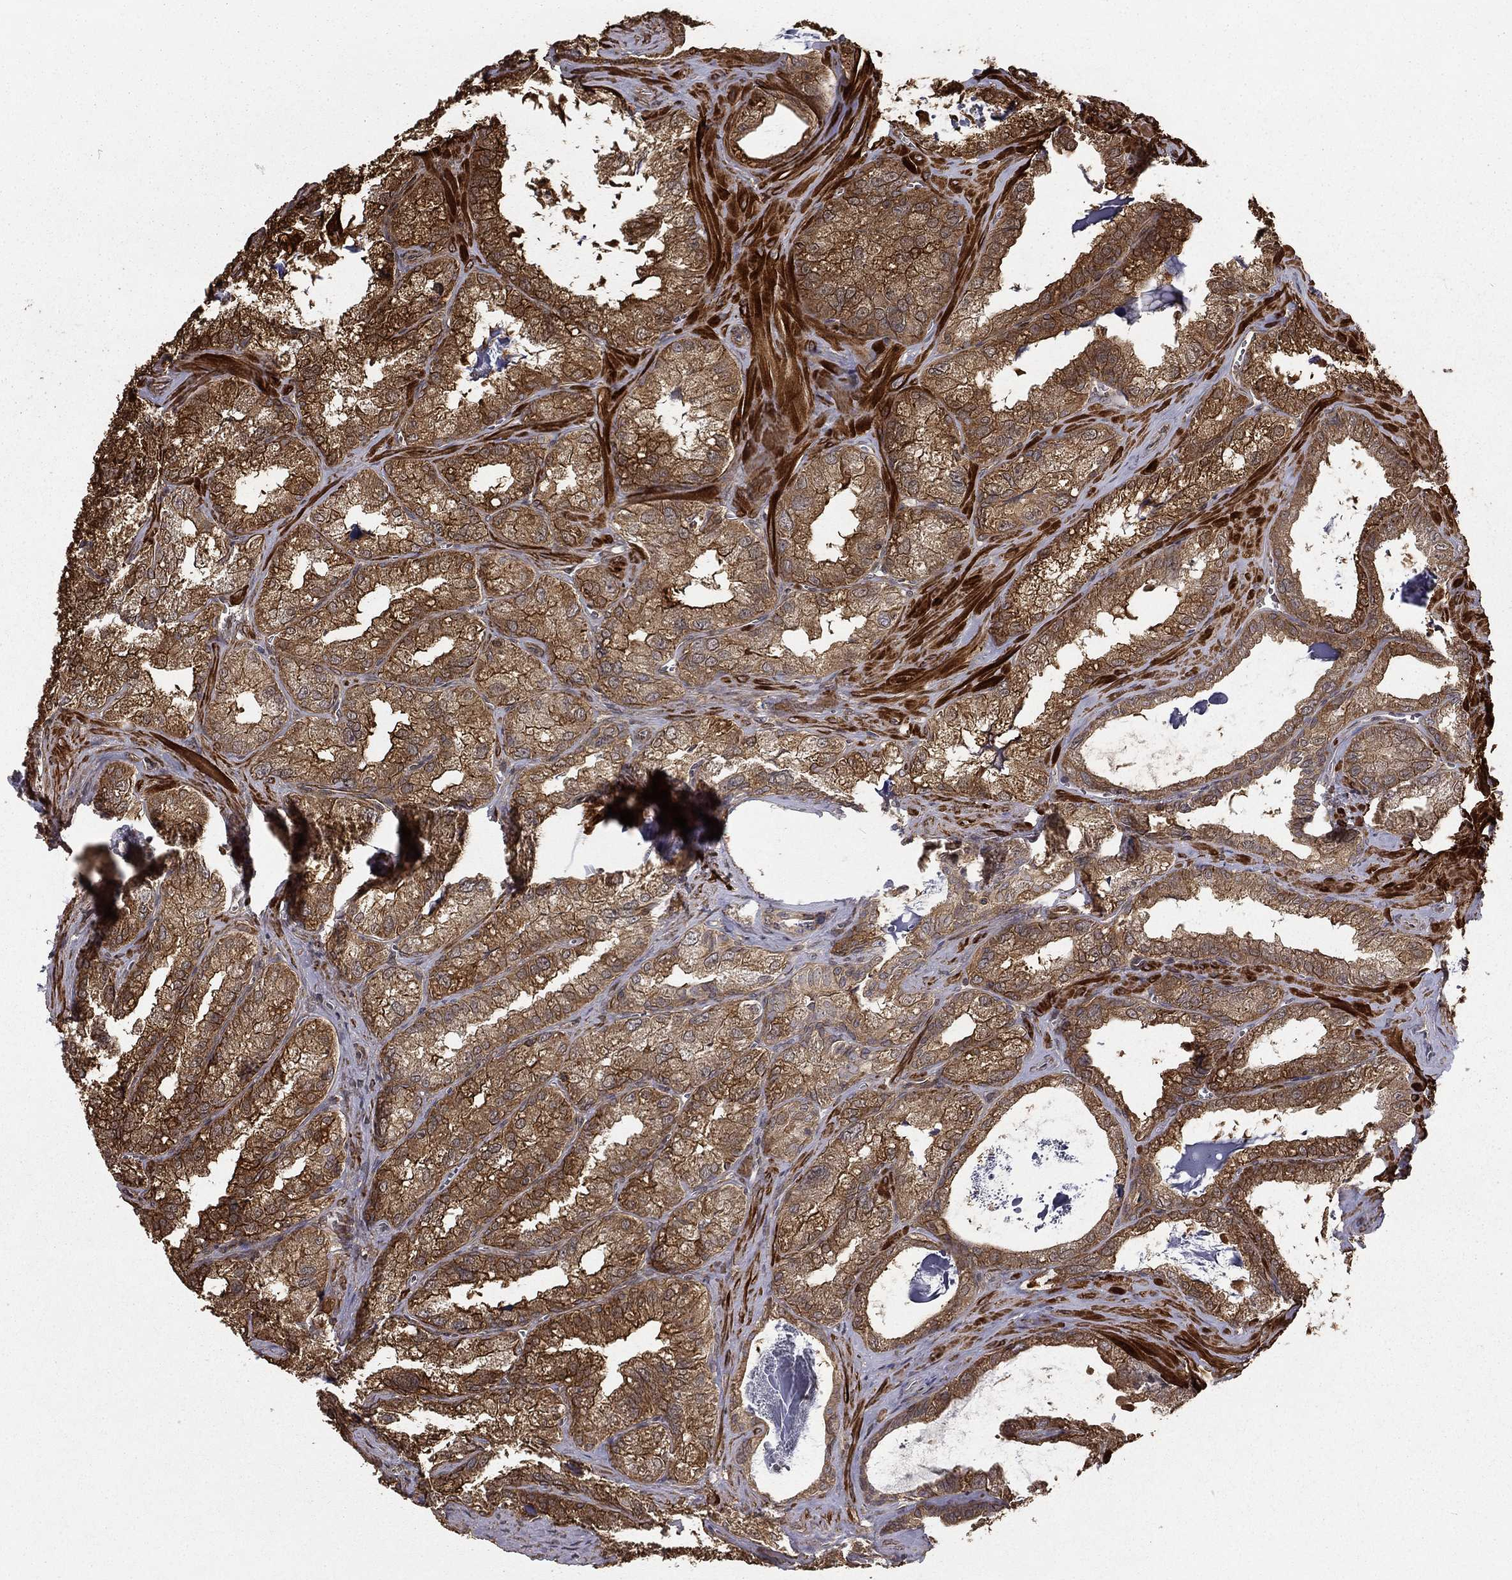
{"staining": {"intensity": "moderate", "quantity": ">75%", "location": "cytoplasmic/membranous"}, "tissue": "seminal vesicle", "cell_type": "Glandular cells", "image_type": "normal", "snomed": [{"axis": "morphology", "description": "Normal tissue, NOS"}, {"axis": "topography", "description": "Seminal veicle"}], "caption": "Glandular cells reveal medium levels of moderate cytoplasmic/membranous expression in about >75% of cells in normal human seminal vesicle. (brown staining indicates protein expression, while blue staining denotes nuclei).", "gene": "HABP4", "patient": {"sex": "male", "age": 57}}